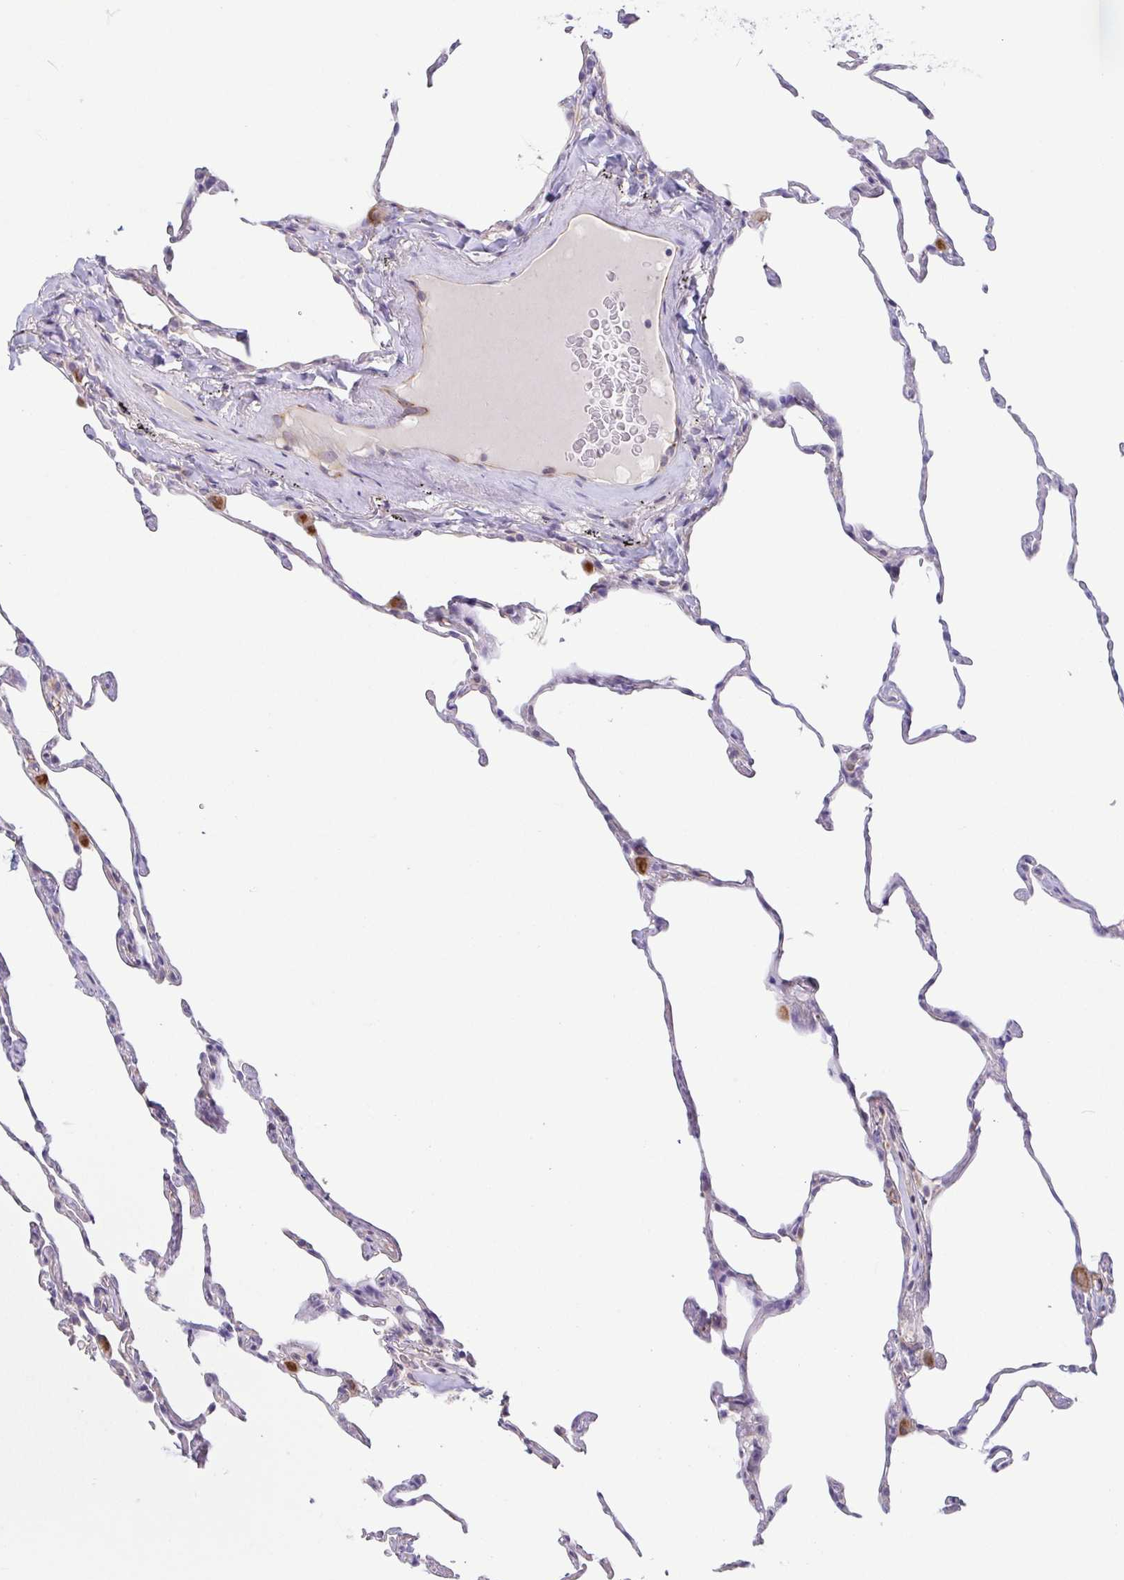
{"staining": {"intensity": "weak", "quantity": "<25%", "location": "cytoplasmic/membranous"}, "tissue": "lung", "cell_type": "Alveolar cells", "image_type": "normal", "snomed": [{"axis": "morphology", "description": "Normal tissue, NOS"}, {"axis": "topography", "description": "Lung"}], "caption": "The micrograph exhibits no significant positivity in alveolar cells of lung.", "gene": "COL17A1", "patient": {"sex": "female", "age": 57}}